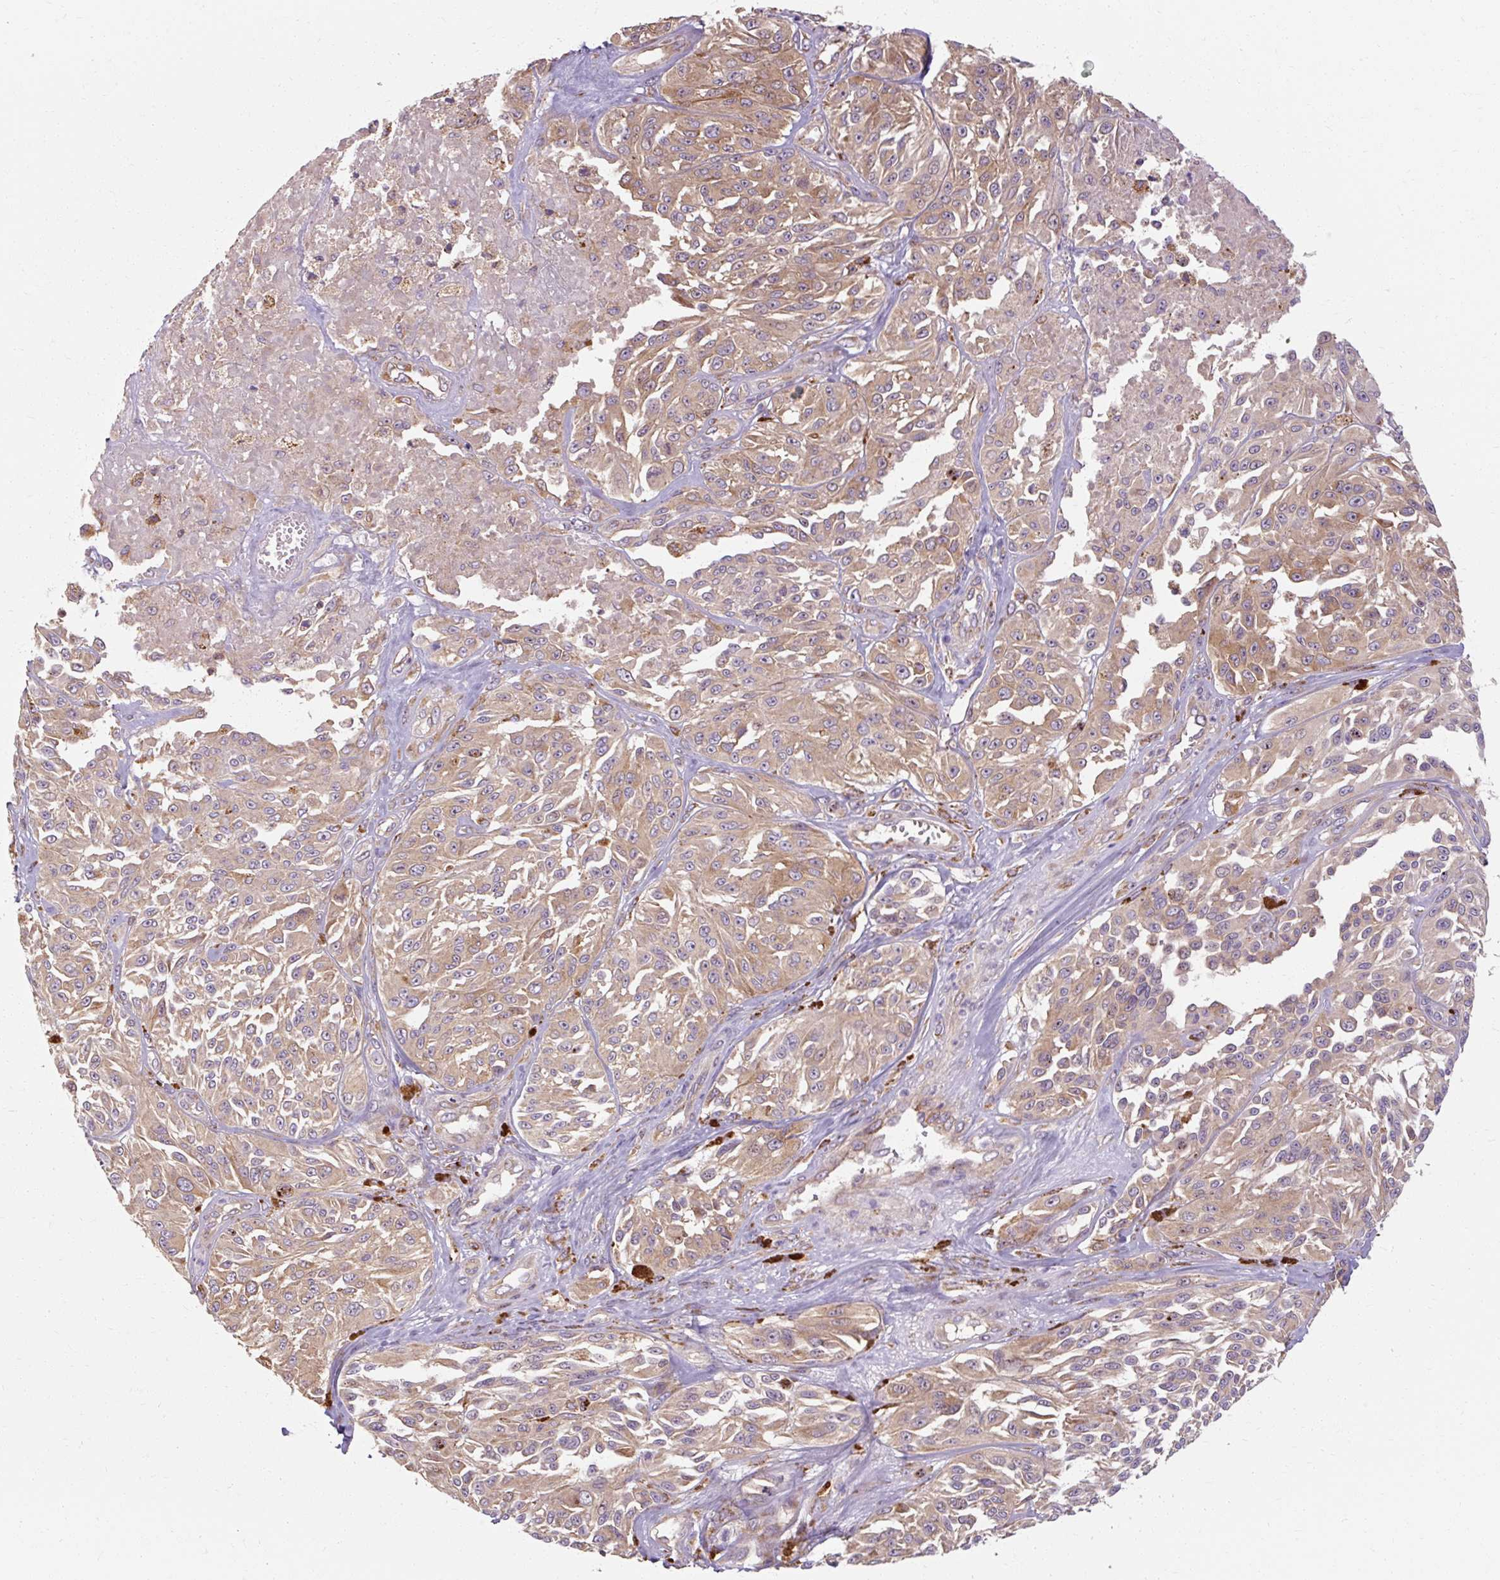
{"staining": {"intensity": "weak", "quantity": "25%-75%", "location": "cytoplasmic/membranous"}, "tissue": "melanoma", "cell_type": "Tumor cells", "image_type": "cancer", "snomed": [{"axis": "morphology", "description": "Malignant melanoma, NOS"}, {"axis": "topography", "description": "Skin"}], "caption": "Weak cytoplasmic/membranous positivity for a protein is seen in approximately 25%-75% of tumor cells of melanoma using immunohistochemistry (IHC).", "gene": "TBC1D4", "patient": {"sex": "male", "age": 94}}